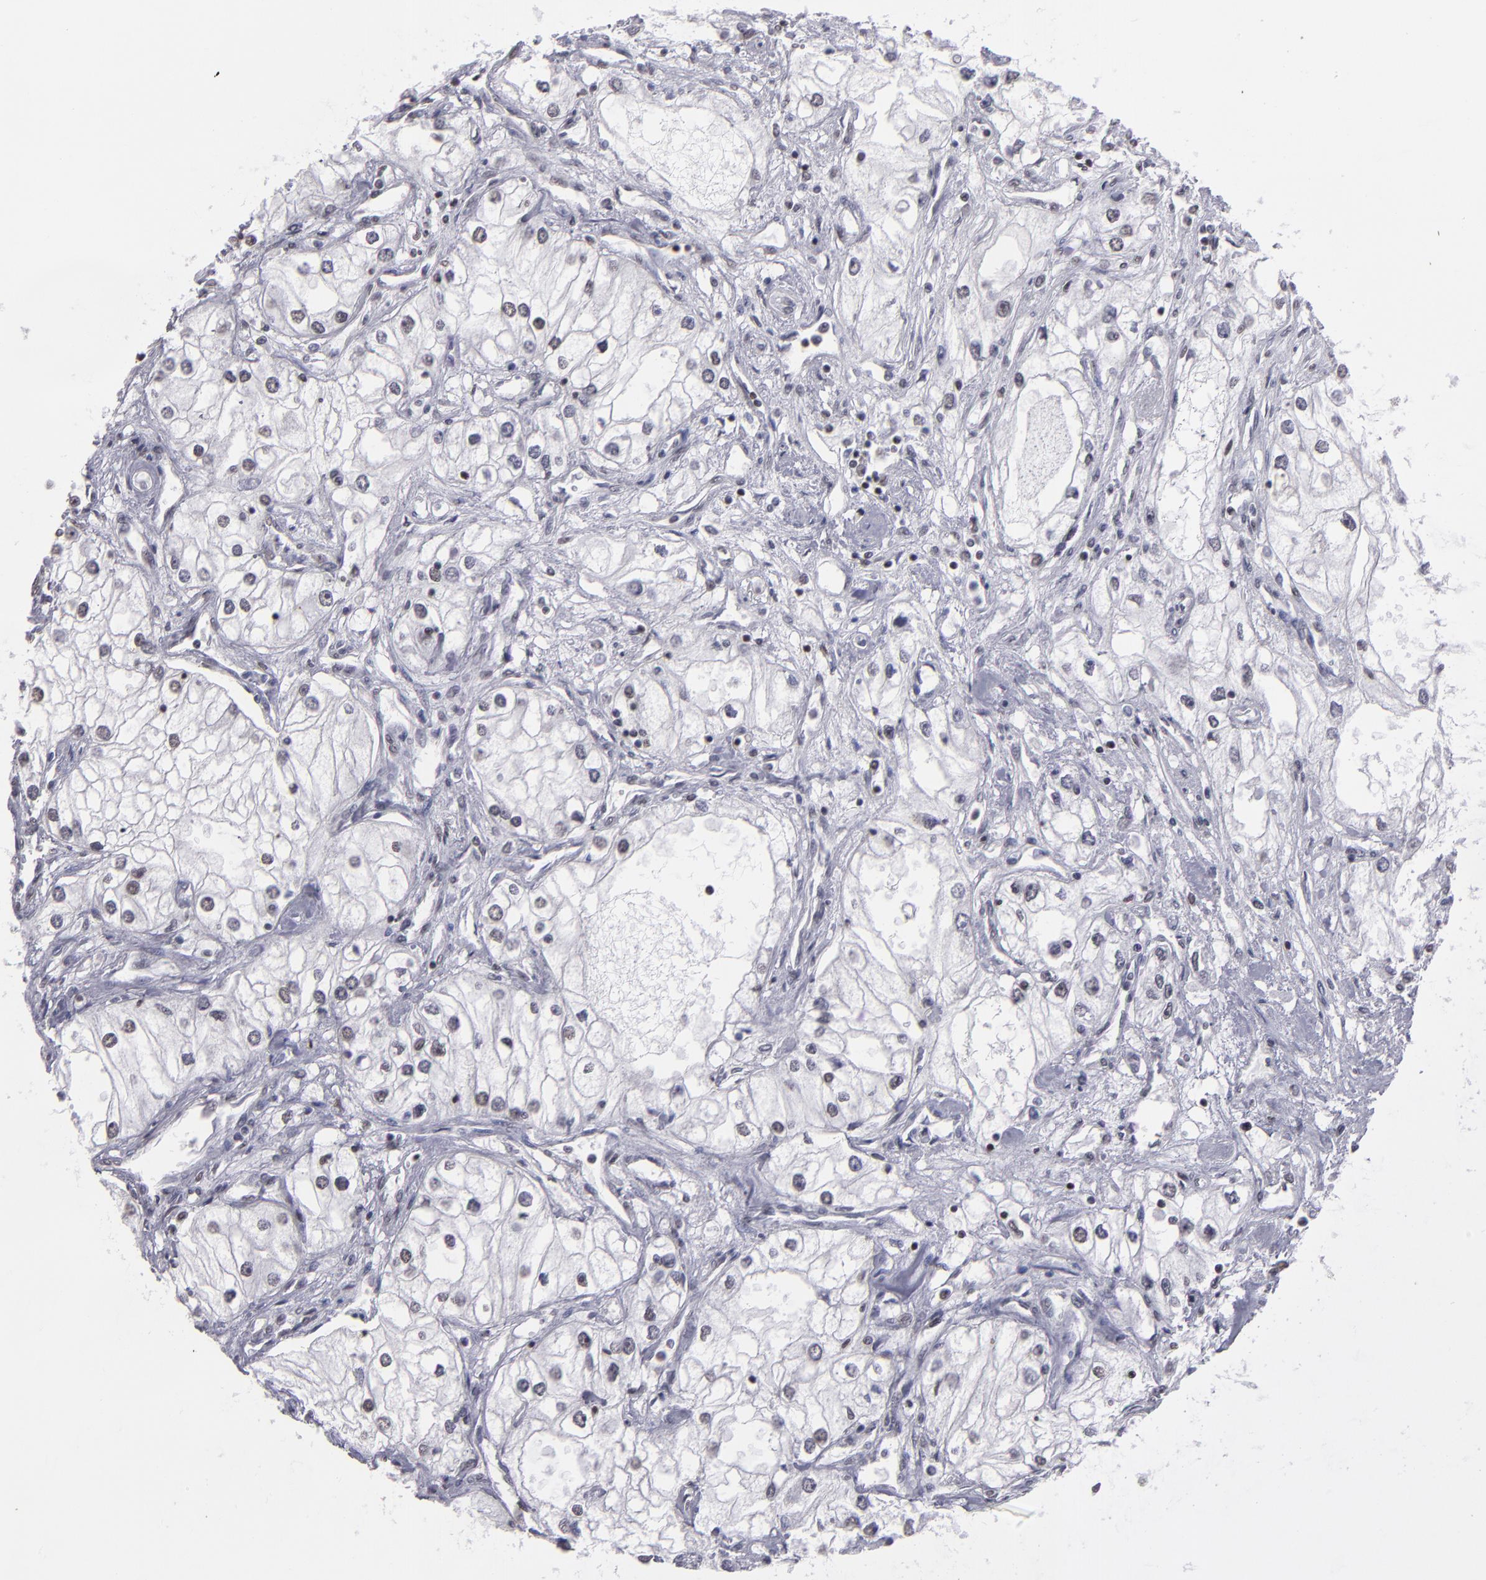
{"staining": {"intensity": "negative", "quantity": "none", "location": "none"}, "tissue": "renal cancer", "cell_type": "Tumor cells", "image_type": "cancer", "snomed": [{"axis": "morphology", "description": "Adenocarcinoma, NOS"}, {"axis": "topography", "description": "Kidney"}], "caption": "The histopathology image displays no significant staining in tumor cells of renal adenocarcinoma. (Immunohistochemistry (ihc), brightfield microscopy, high magnification).", "gene": "TERF2", "patient": {"sex": "male", "age": 57}}